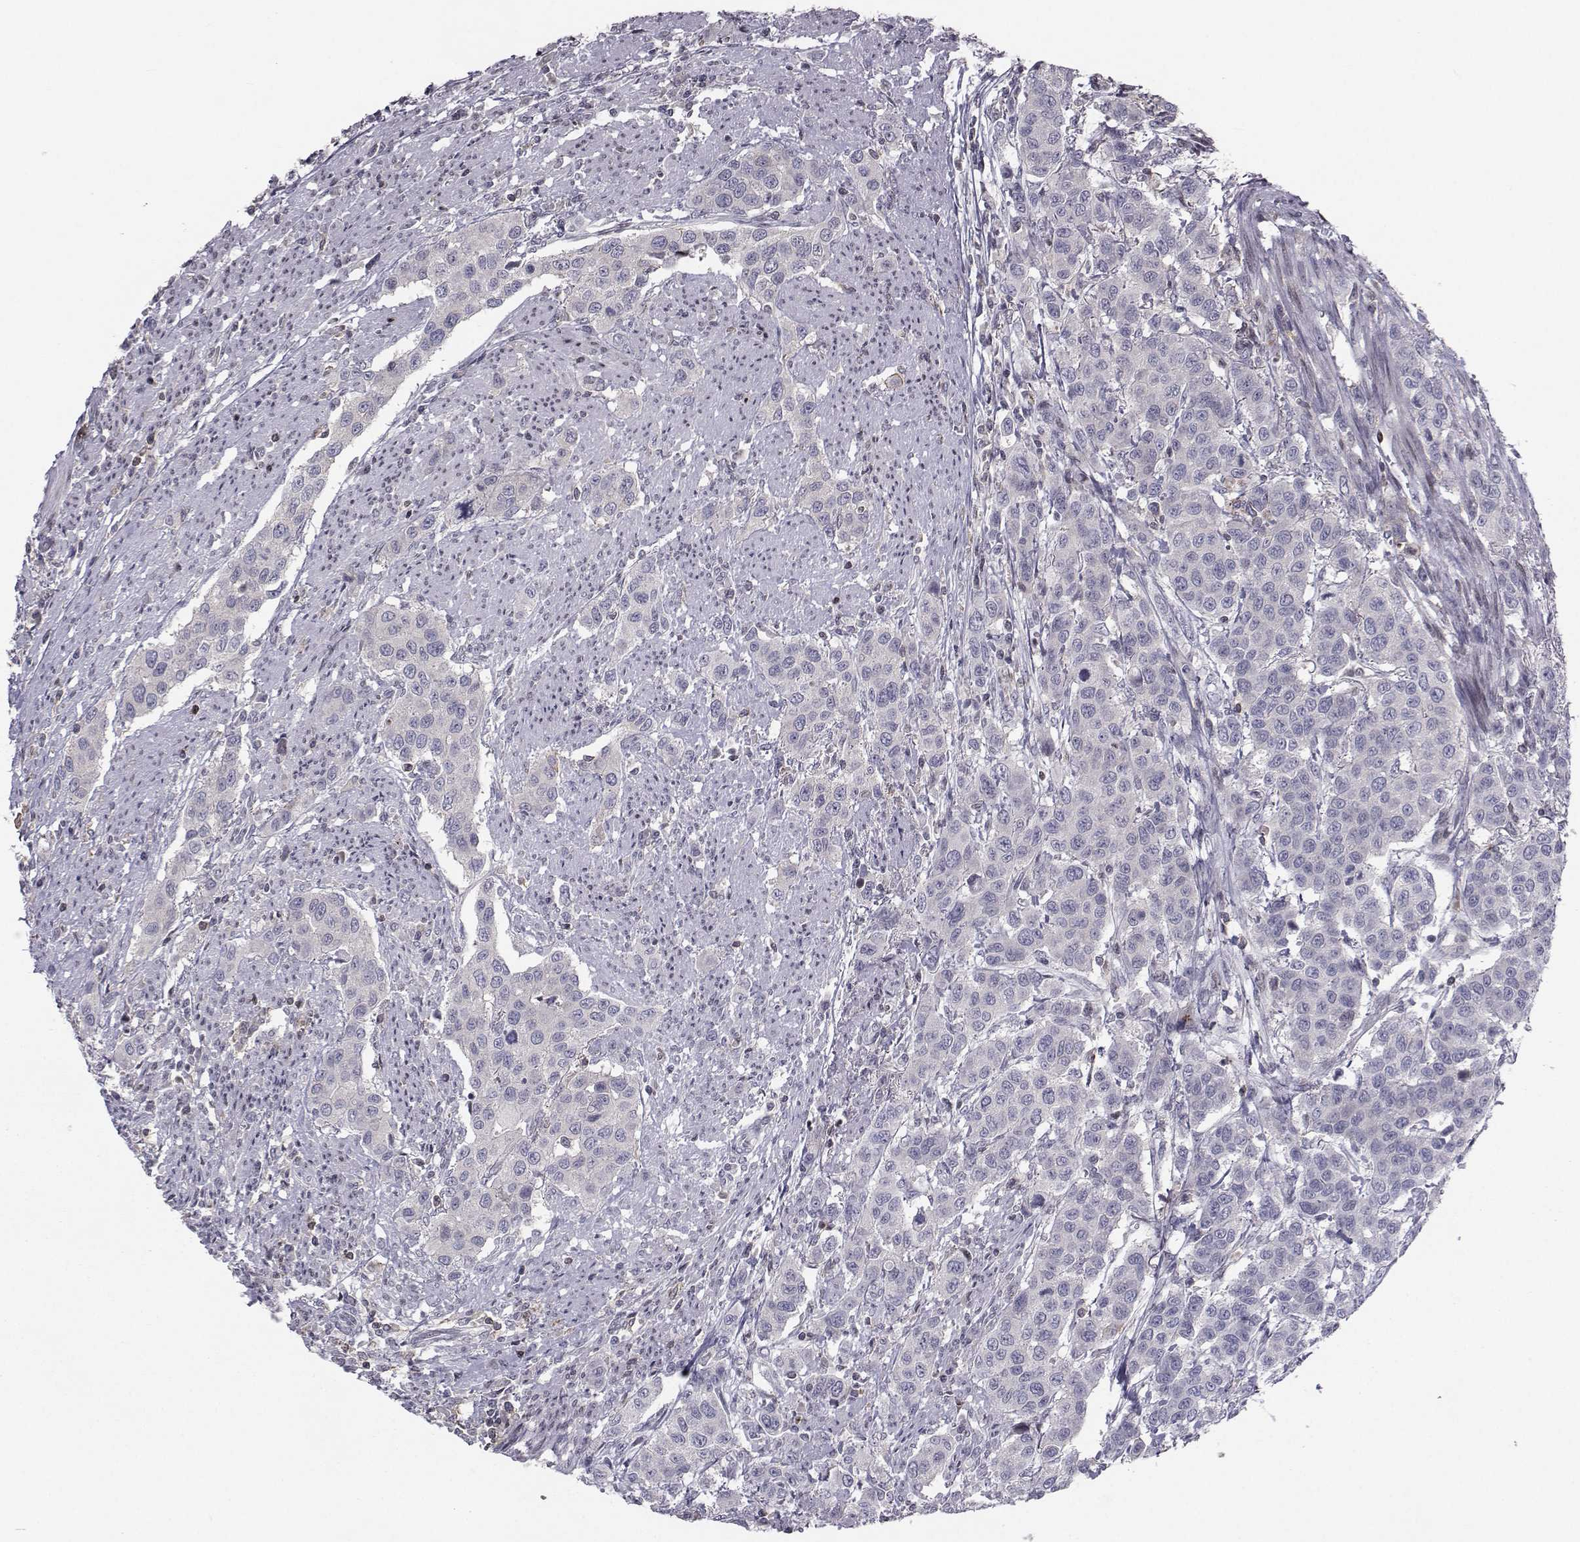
{"staining": {"intensity": "negative", "quantity": "none", "location": "none"}, "tissue": "urothelial cancer", "cell_type": "Tumor cells", "image_type": "cancer", "snomed": [{"axis": "morphology", "description": "Urothelial carcinoma, High grade"}, {"axis": "topography", "description": "Urinary bladder"}], "caption": "This is a photomicrograph of IHC staining of high-grade urothelial carcinoma, which shows no positivity in tumor cells.", "gene": "PCP4L1", "patient": {"sex": "female", "age": 58}}